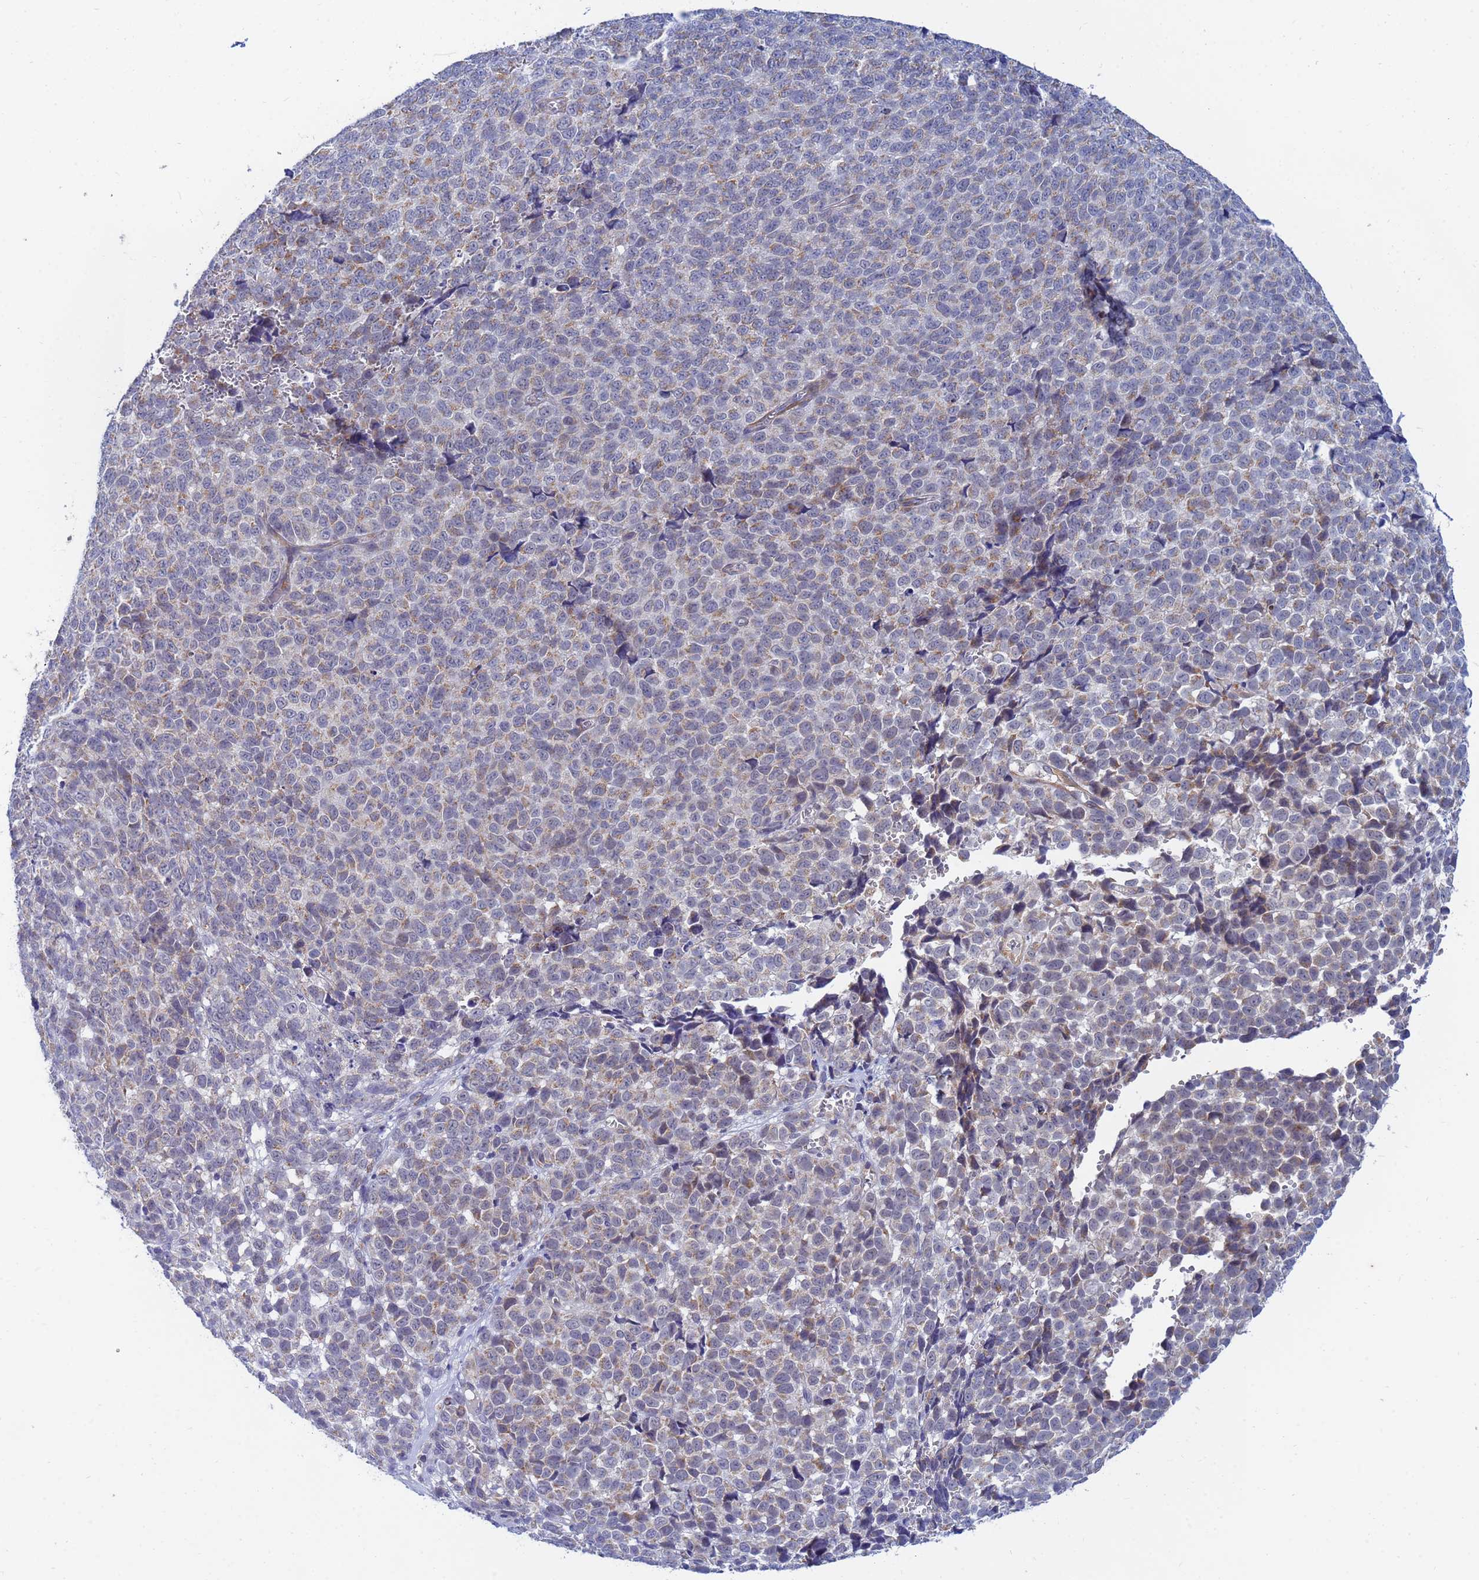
{"staining": {"intensity": "weak", "quantity": ">75%", "location": "cytoplasmic/membranous"}, "tissue": "melanoma", "cell_type": "Tumor cells", "image_type": "cancer", "snomed": [{"axis": "morphology", "description": "Malignant melanoma, NOS"}, {"axis": "topography", "description": "Nose, NOS"}], "caption": "Protein staining of malignant melanoma tissue demonstrates weak cytoplasmic/membranous expression in approximately >75% of tumor cells. The protein is shown in brown color, while the nuclei are stained blue.", "gene": "SDR39U1", "patient": {"sex": "female", "age": 48}}